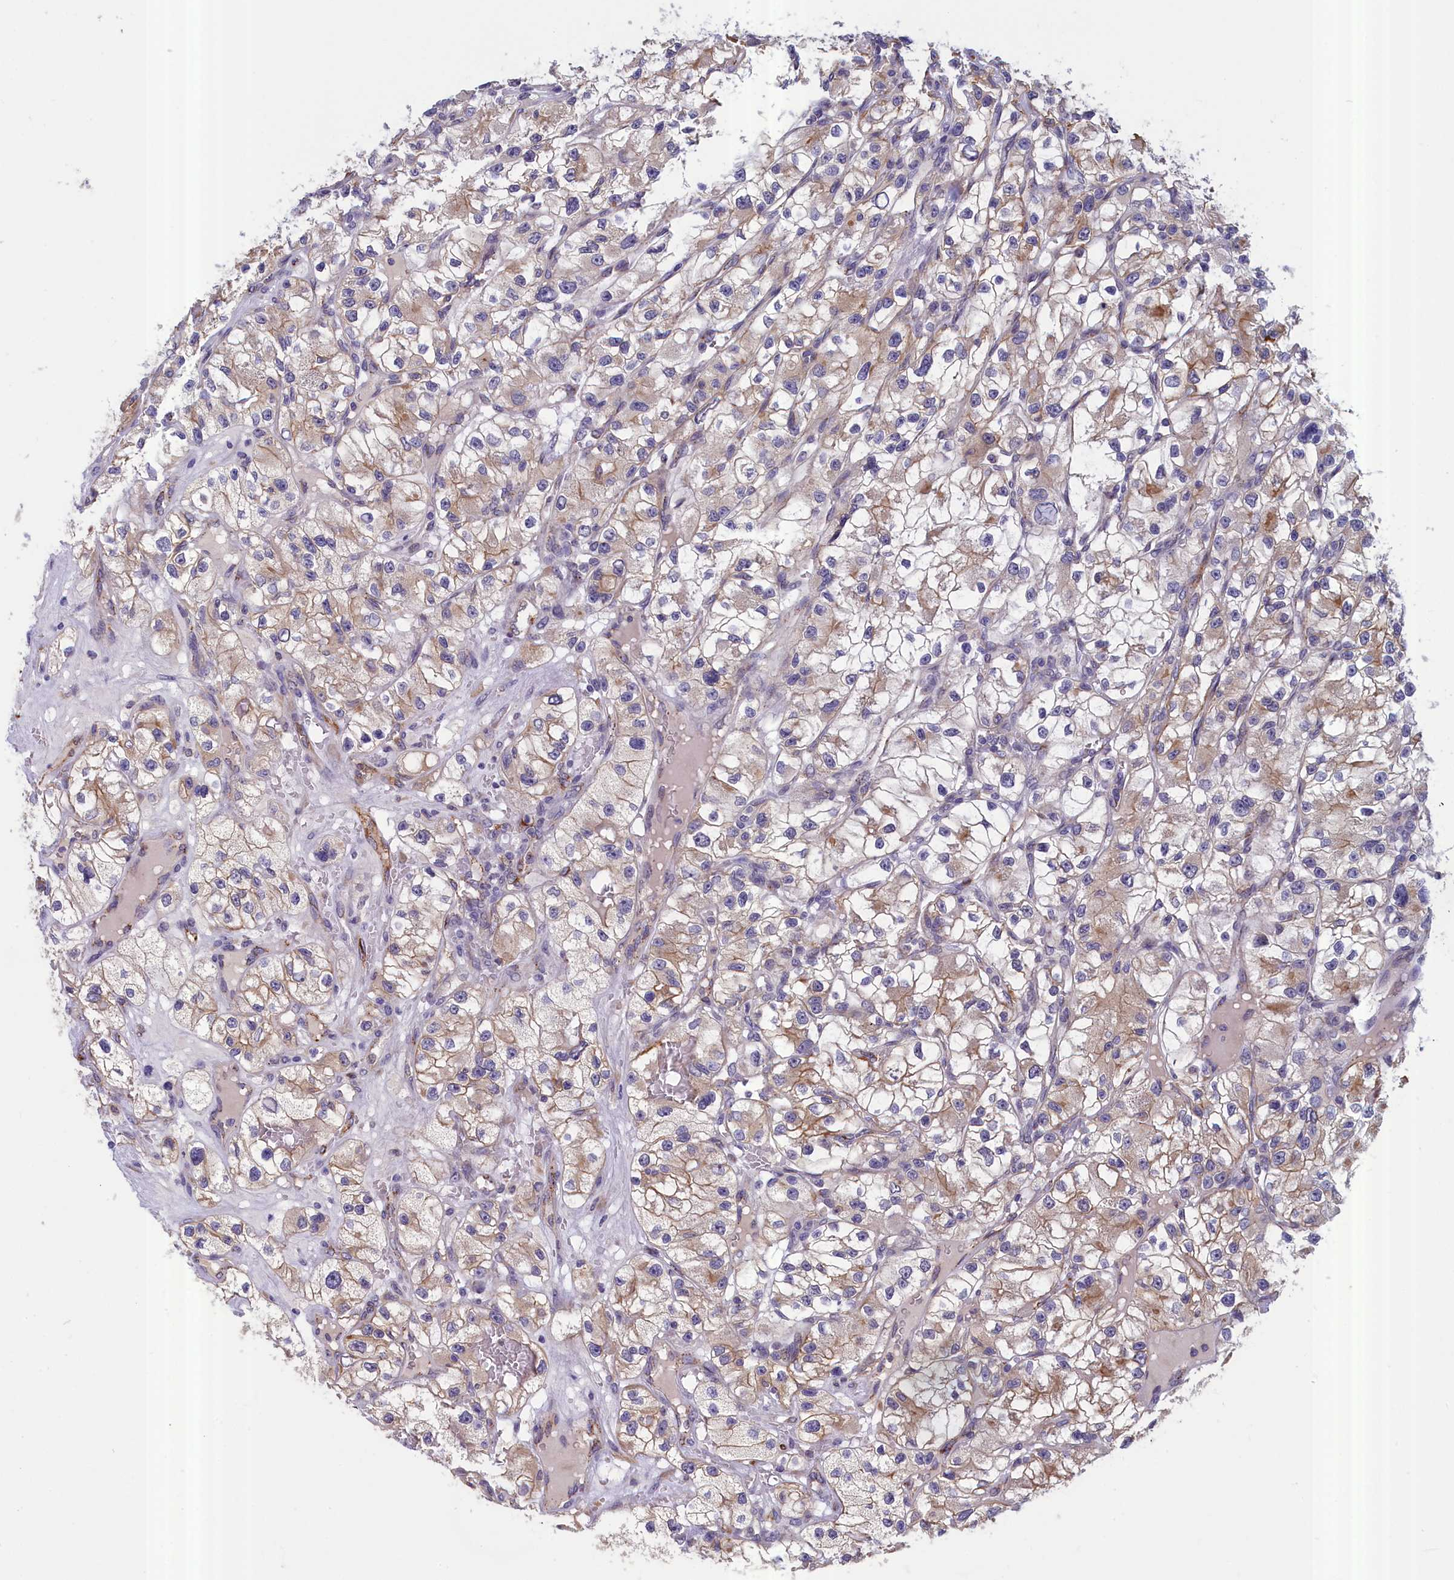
{"staining": {"intensity": "moderate", "quantity": "25%-75%", "location": "cytoplasmic/membranous"}, "tissue": "renal cancer", "cell_type": "Tumor cells", "image_type": "cancer", "snomed": [{"axis": "morphology", "description": "Adenocarcinoma, NOS"}, {"axis": "topography", "description": "Kidney"}], "caption": "Renal adenocarcinoma tissue shows moderate cytoplasmic/membranous expression in approximately 25%-75% of tumor cells, visualized by immunohistochemistry.", "gene": "COL19A1", "patient": {"sex": "female", "age": 57}}